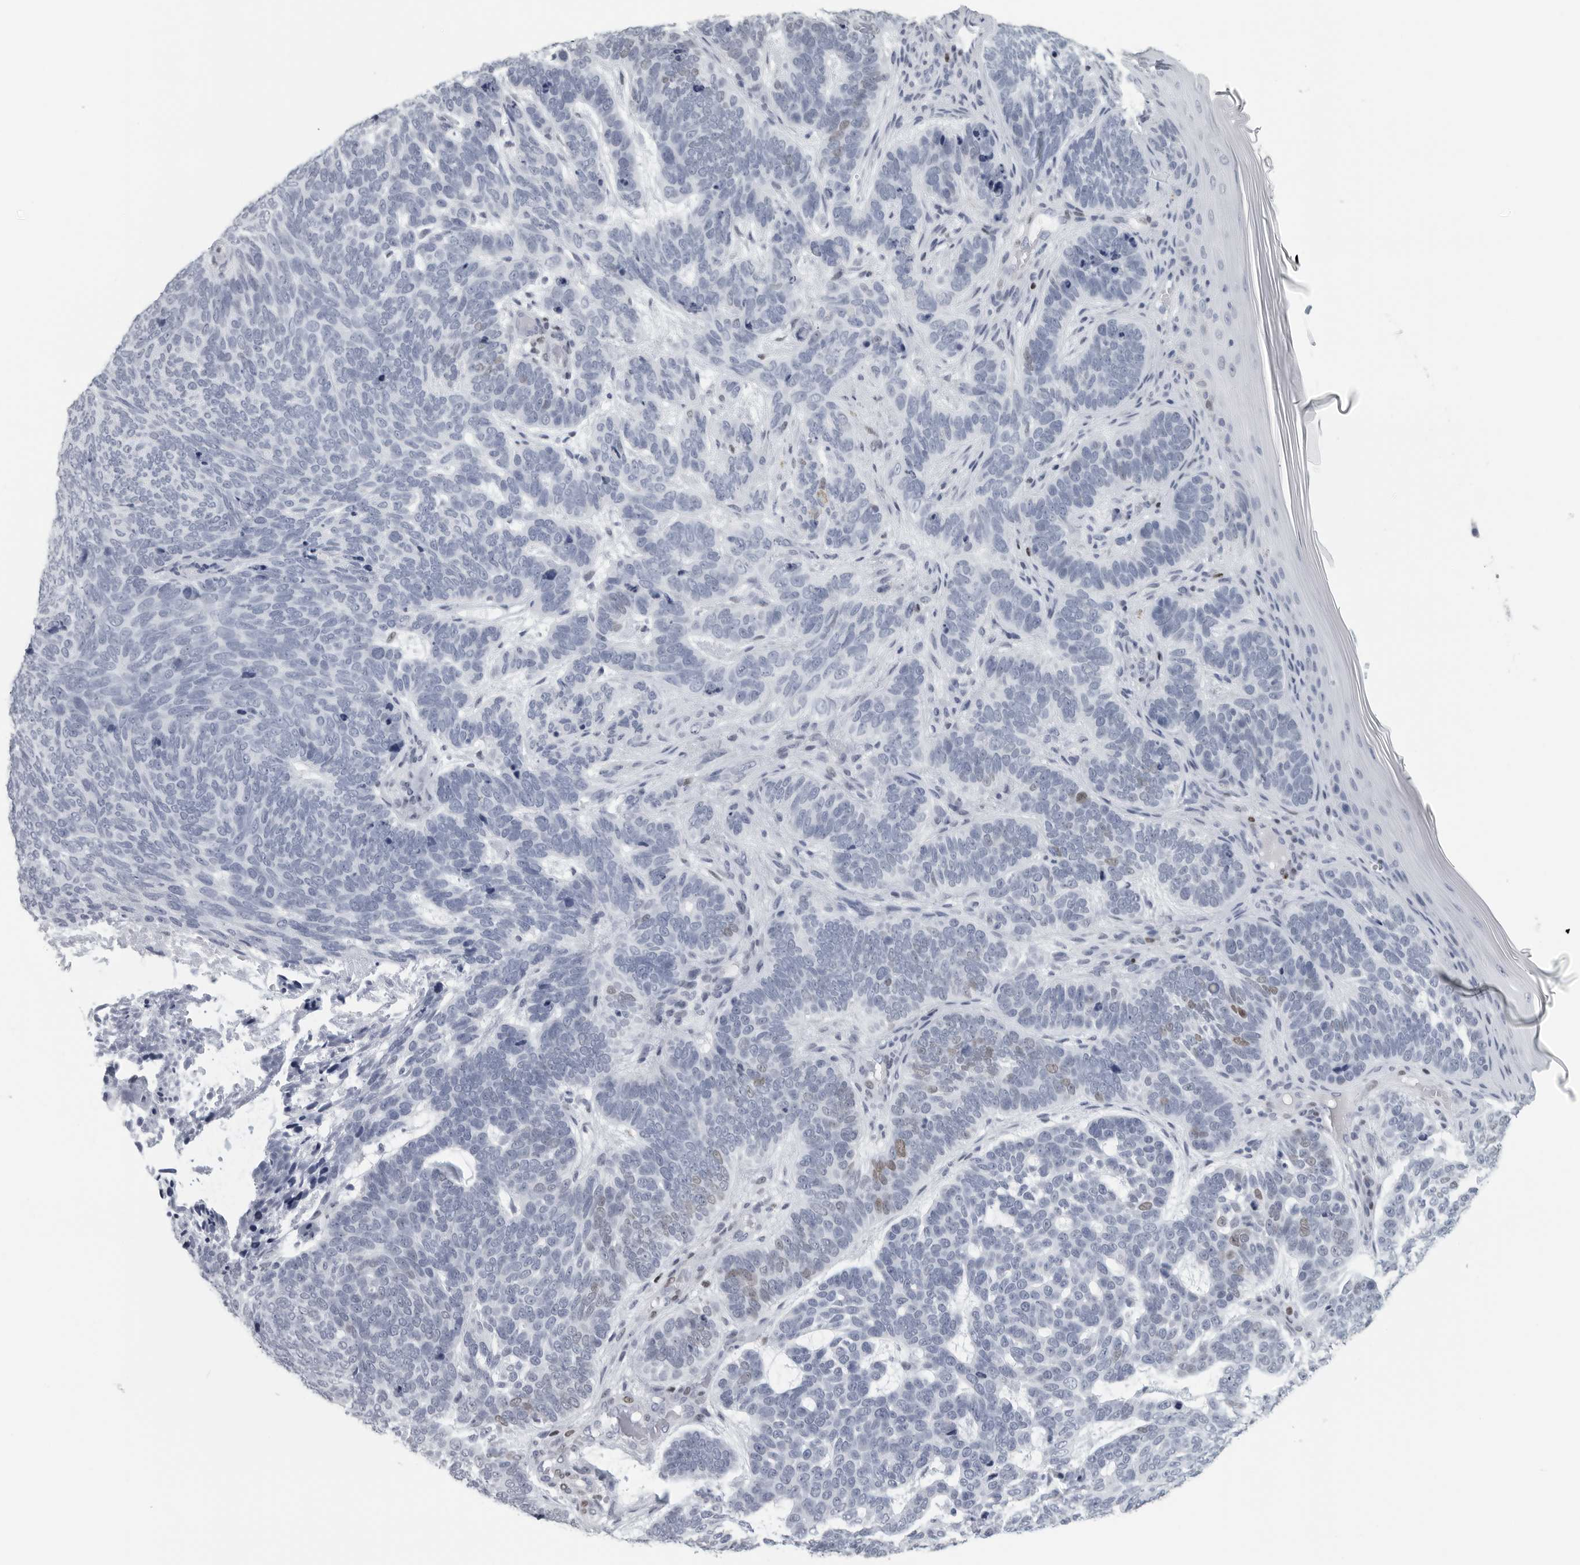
{"staining": {"intensity": "negative", "quantity": "none", "location": "none"}, "tissue": "skin cancer", "cell_type": "Tumor cells", "image_type": "cancer", "snomed": [{"axis": "morphology", "description": "Basal cell carcinoma"}, {"axis": "topography", "description": "Skin"}], "caption": "A high-resolution image shows immunohistochemistry (IHC) staining of skin basal cell carcinoma, which exhibits no significant positivity in tumor cells.", "gene": "SATB2", "patient": {"sex": "female", "age": 85}}